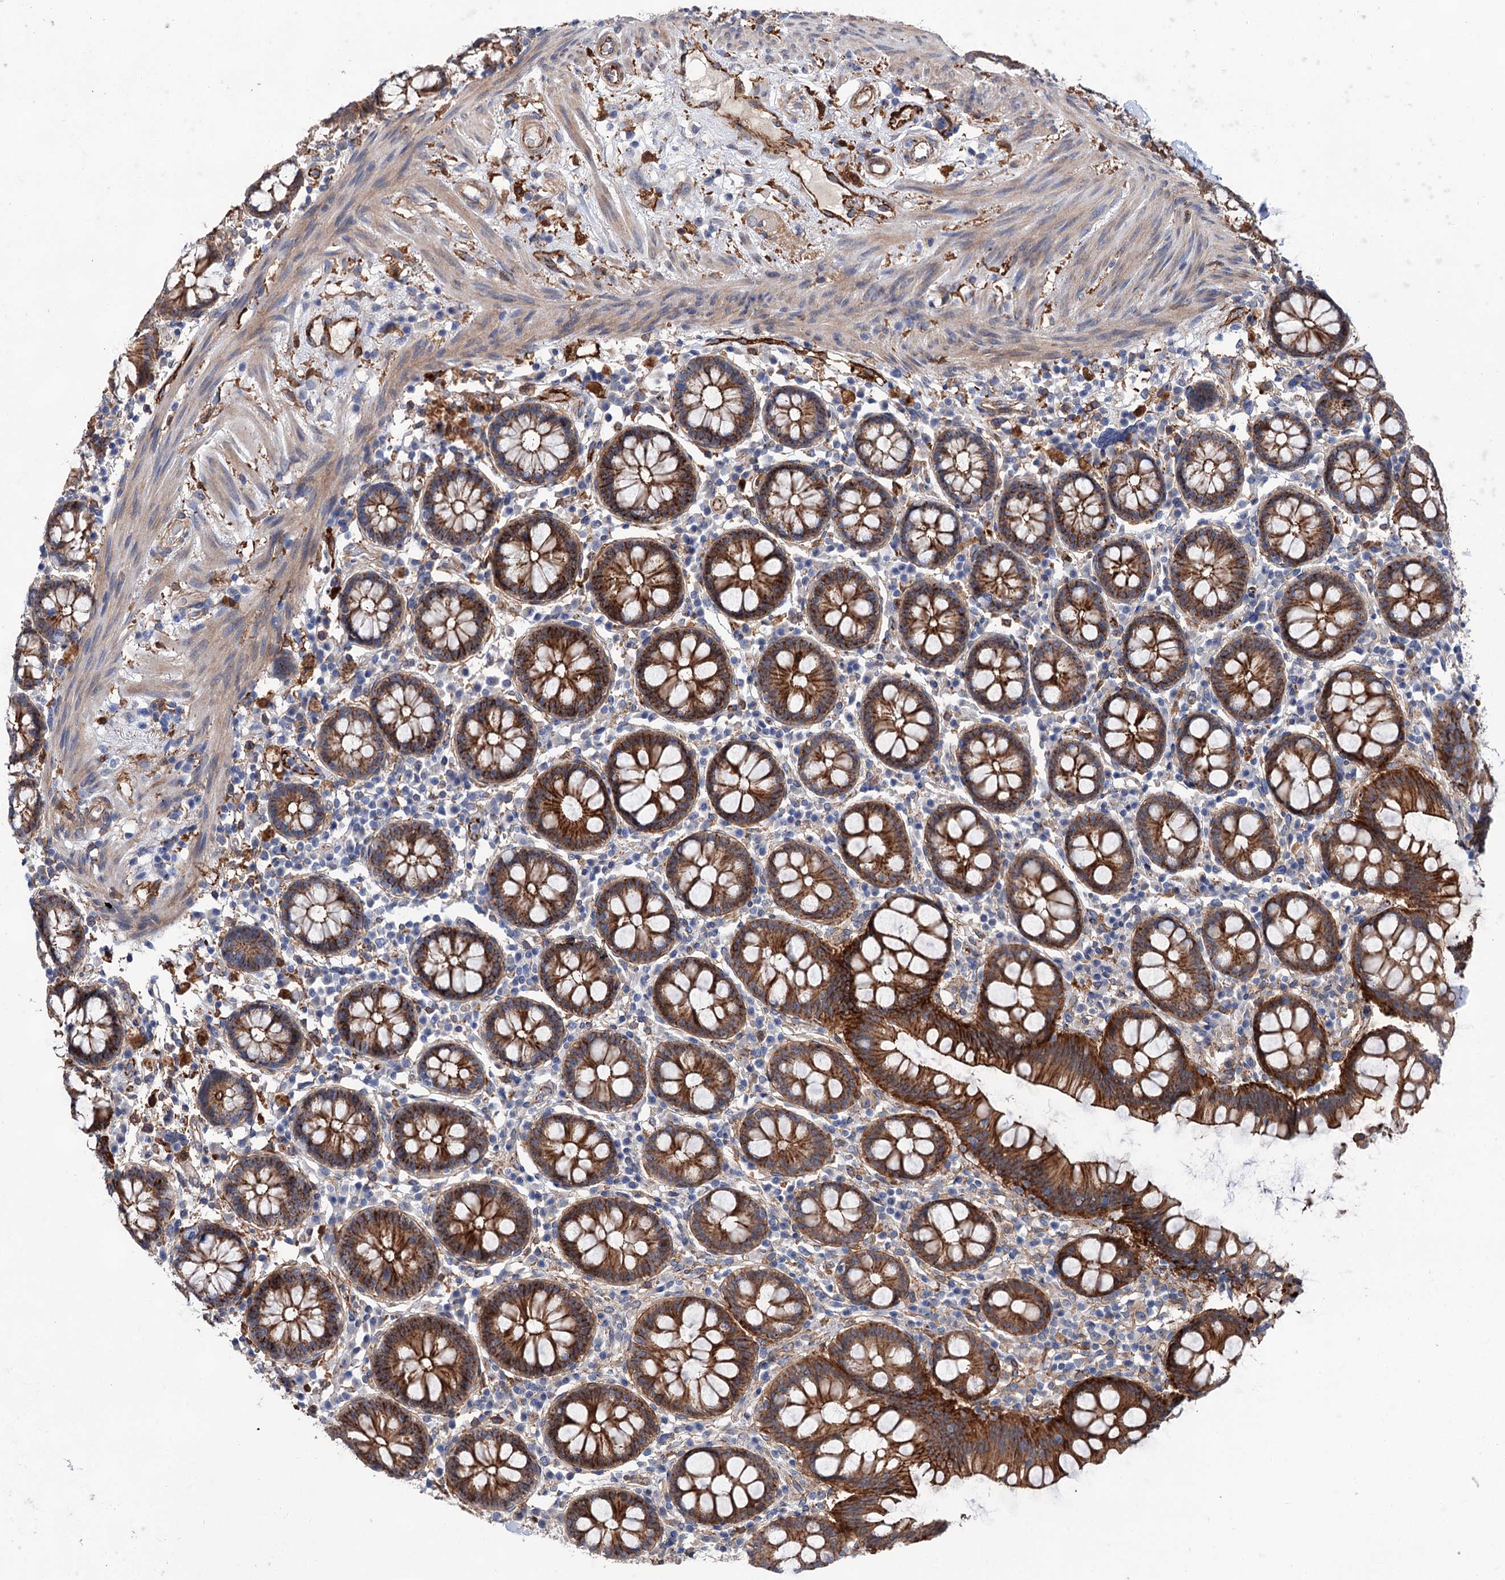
{"staining": {"intensity": "moderate", "quantity": "25%-75%", "location": "cytoplasmic/membranous"}, "tissue": "colon", "cell_type": "Endothelial cells", "image_type": "normal", "snomed": [{"axis": "morphology", "description": "Normal tissue, NOS"}, {"axis": "topography", "description": "Colon"}], "caption": "The photomicrograph reveals staining of unremarkable colon, revealing moderate cytoplasmic/membranous protein expression (brown color) within endothelial cells.", "gene": "TMTC3", "patient": {"sex": "female", "age": 79}}